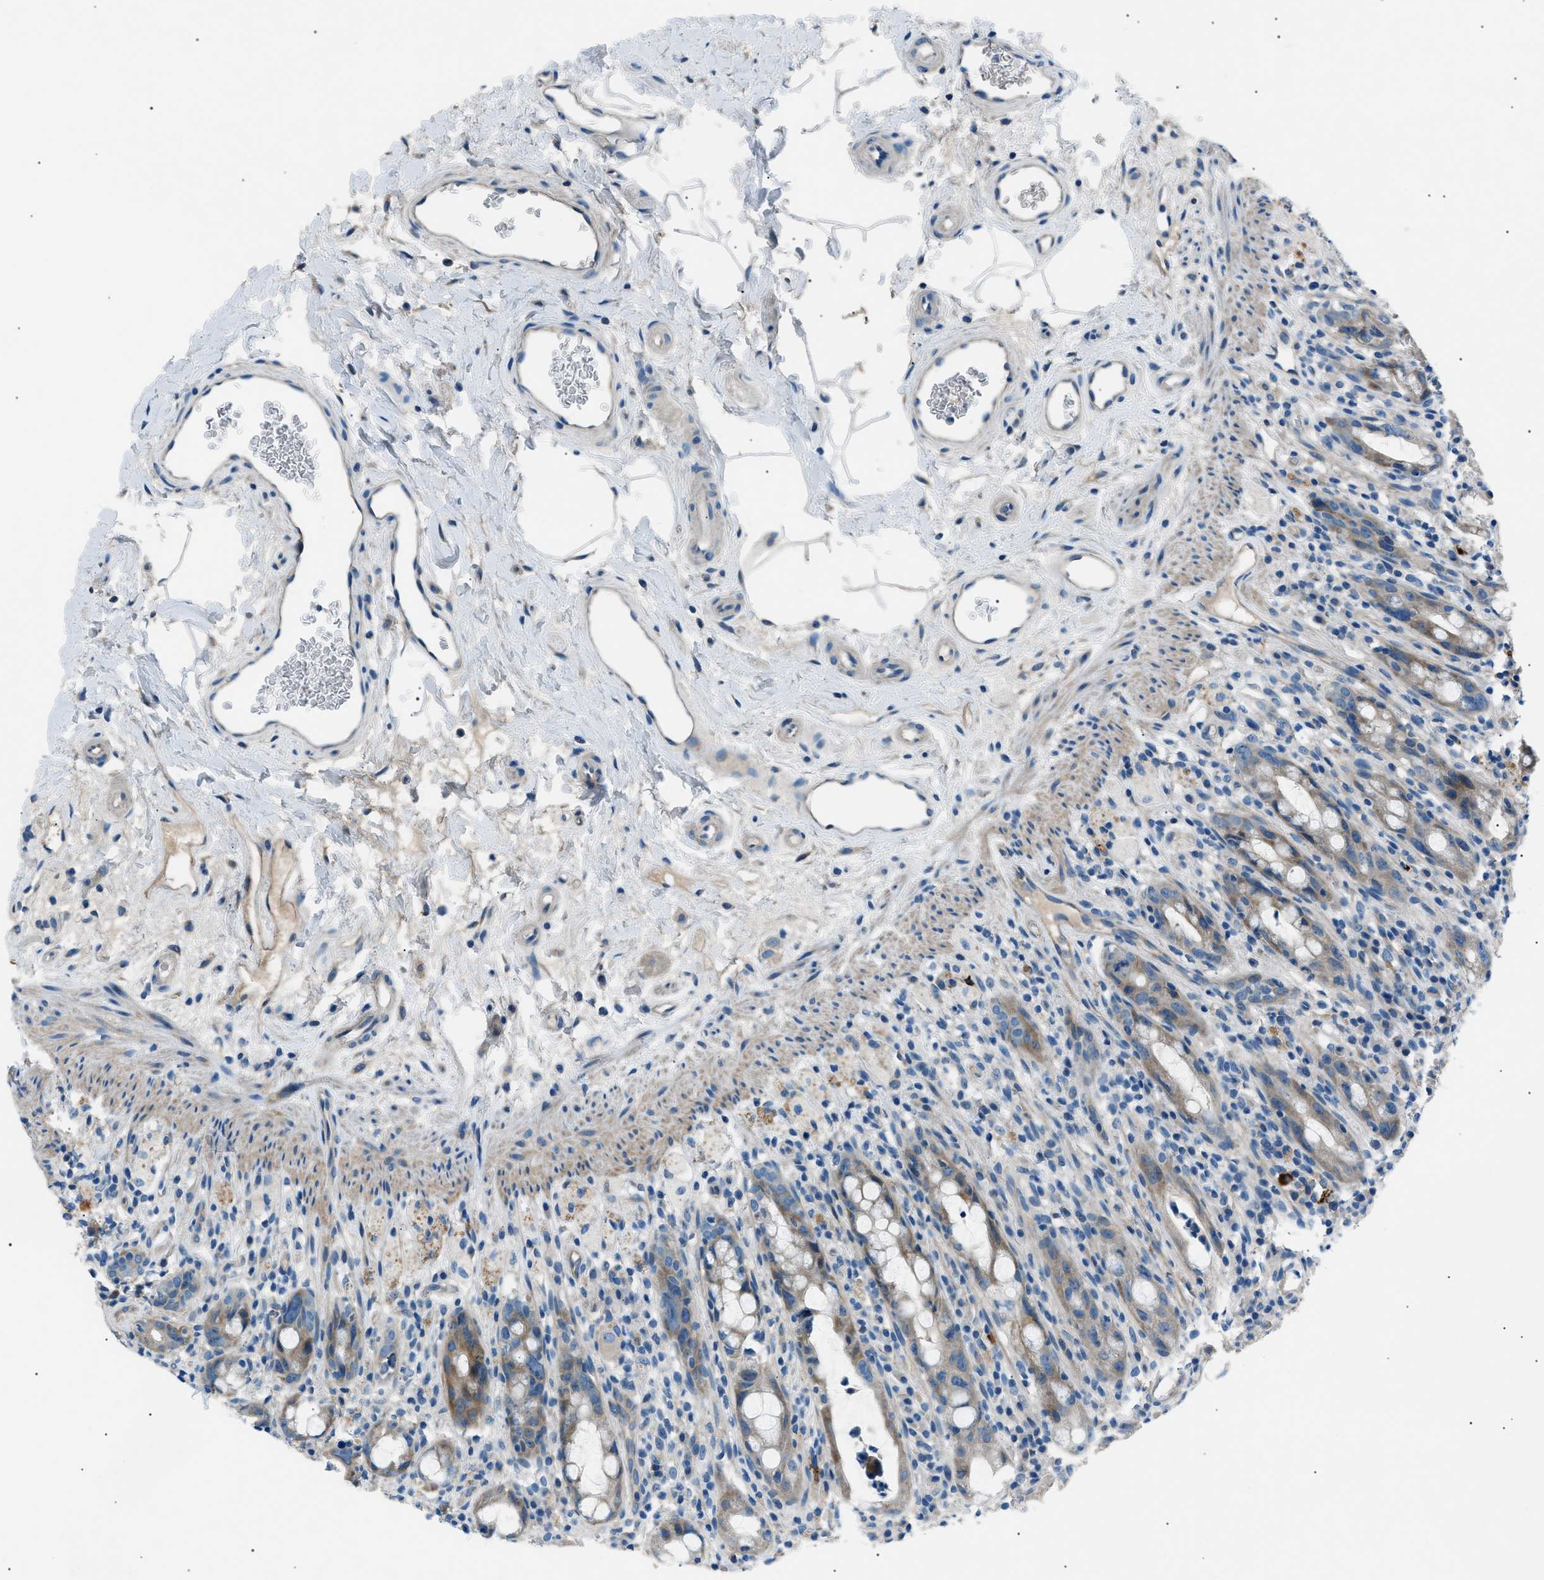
{"staining": {"intensity": "moderate", "quantity": ">75%", "location": "cytoplasmic/membranous"}, "tissue": "rectum", "cell_type": "Glandular cells", "image_type": "normal", "snomed": [{"axis": "morphology", "description": "Normal tissue, NOS"}, {"axis": "topography", "description": "Rectum"}], "caption": "Rectum stained for a protein reveals moderate cytoplasmic/membranous positivity in glandular cells. (DAB IHC with brightfield microscopy, high magnification).", "gene": "LRRC37B", "patient": {"sex": "male", "age": 44}}